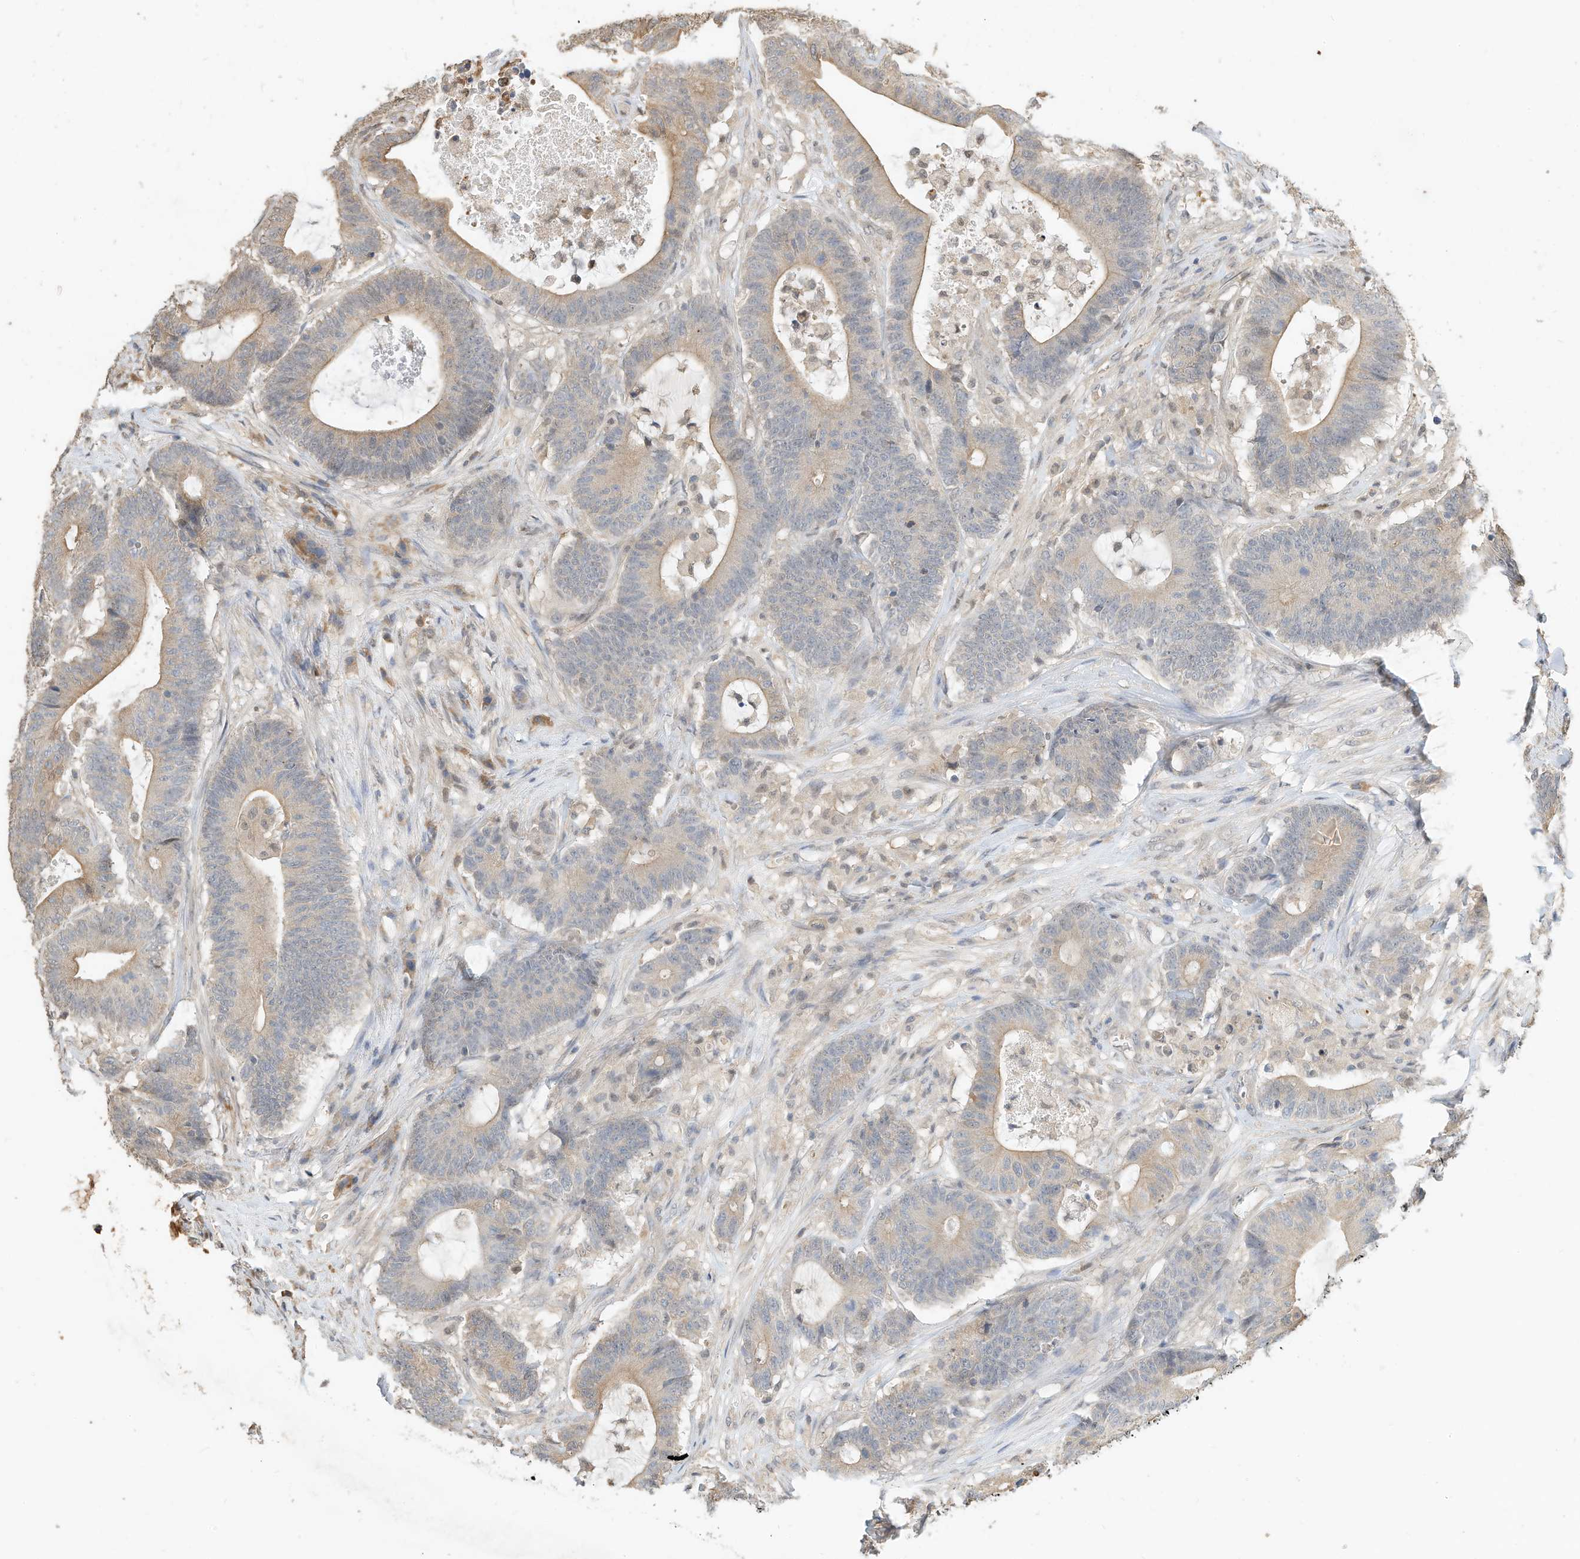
{"staining": {"intensity": "weak", "quantity": "25%-75%", "location": "cytoplasmic/membranous"}, "tissue": "colorectal cancer", "cell_type": "Tumor cells", "image_type": "cancer", "snomed": [{"axis": "morphology", "description": "Adenocarcinoma, NOS"}, {"axis": "topography", "description": "Colon"}], "caption": "Colorectal cancer tissue reveals weak cytoplasmic/membranous expression in approximately 25%-75% of tumor cells", "gene": "OFD1", "patient": {"sex": "female", "age": 84}}